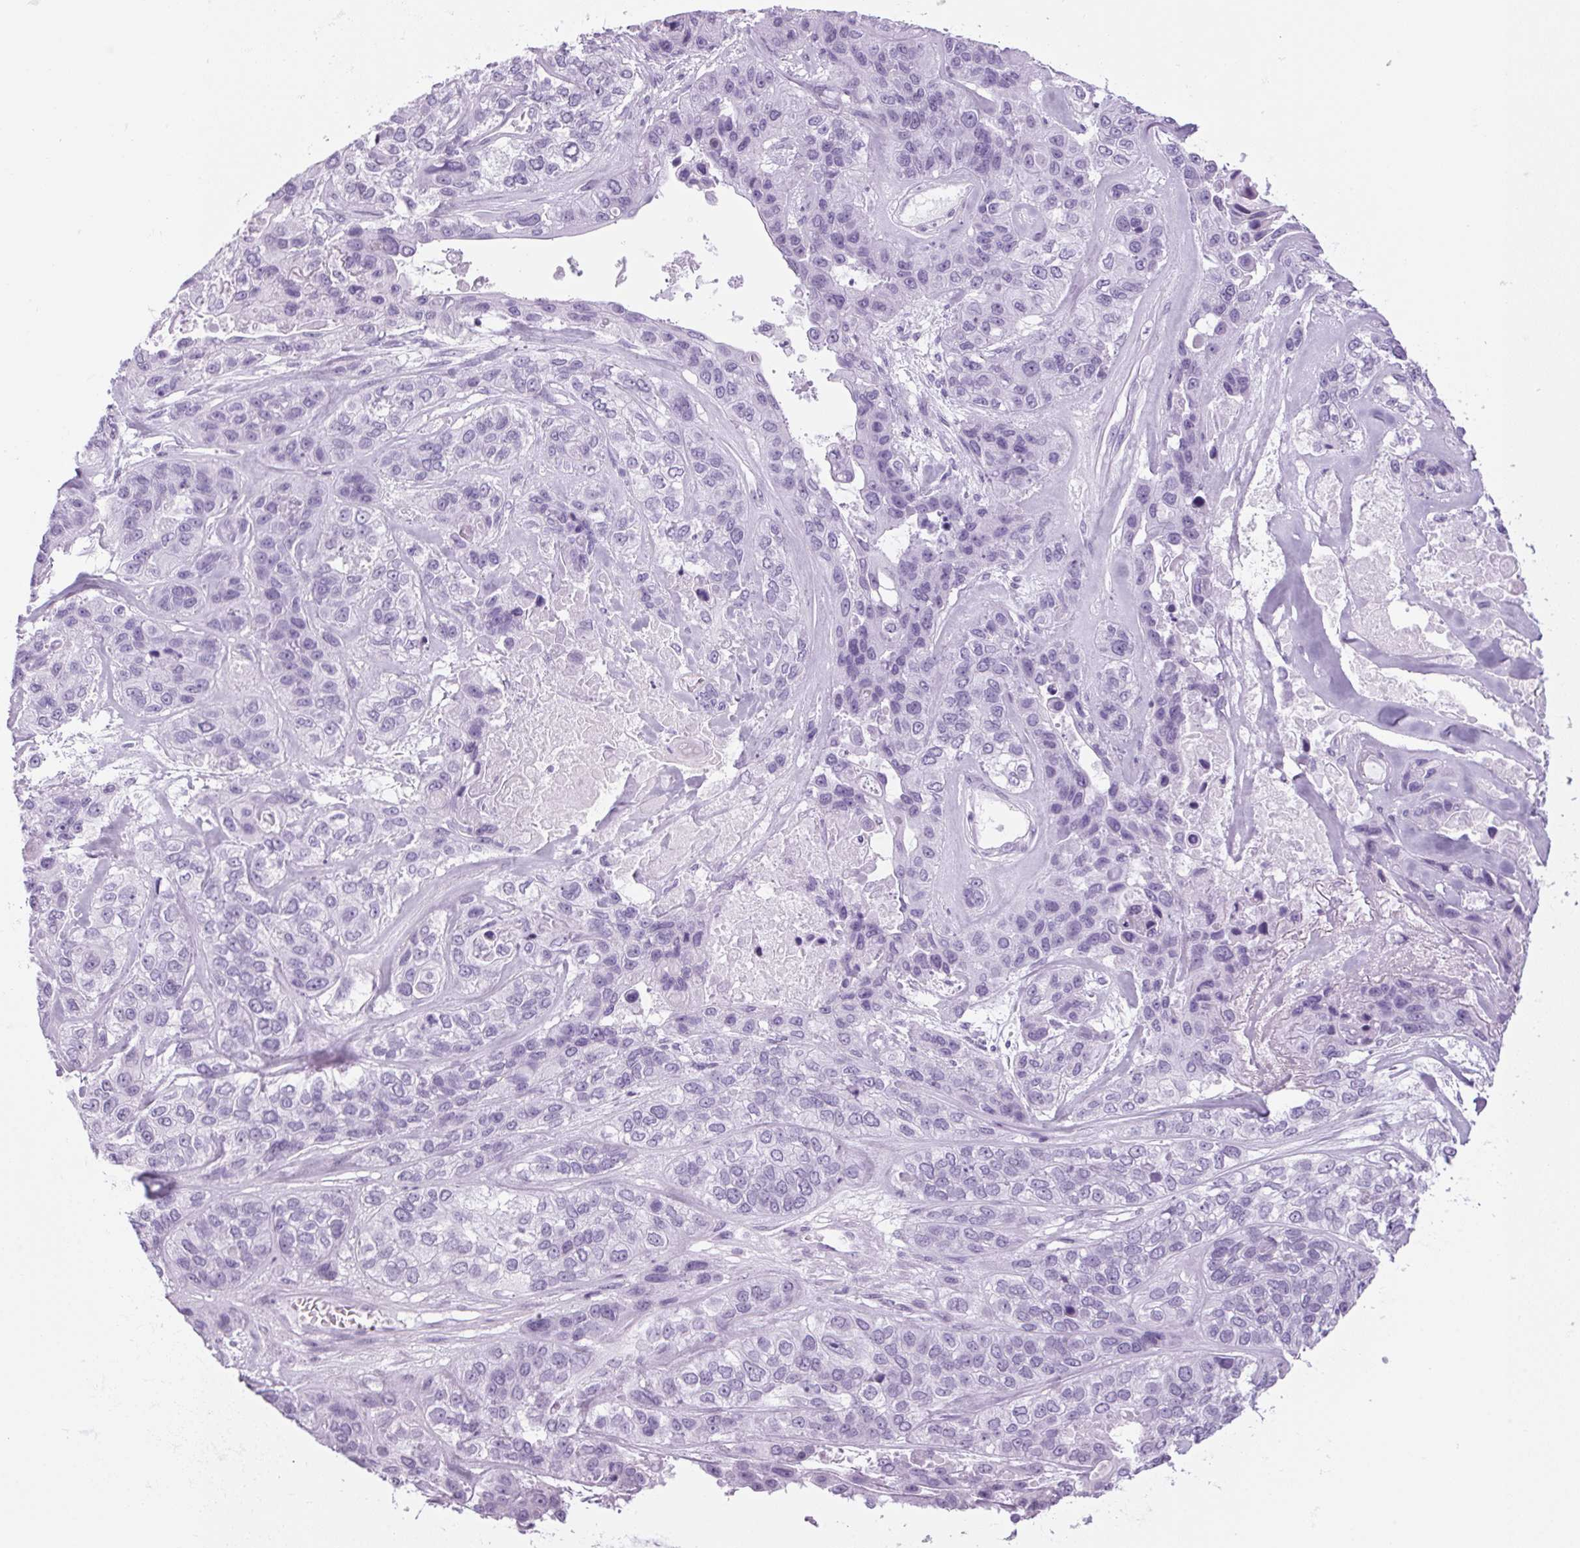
{"staining": {"intensity": "negative", "quantity": "none", "location": "none"}, "tissue": "lung cancer", "cell_type": "Tumor cells", "image_type": "cancer", "snomed": [{"axis": "morphology", "description": "Squamous cell carcinoma, NOS"}, {"axis": "topography", "description": "Lung"}], "caption": "DAB (3,3'-diaminobenzidine) immunohistochemical staining of human squamous cell carcinoma (lung) demonstrates no significant expression in tumor cells. Brightfield microscopy of immunohistochemistry stained with DAB (3,3'-diaminobenzidine) (brown) and hematoxylin (blue), captured at high magnification.", "gene": "PPP1R1A", "patient": {"sex": "female", "age": 70}}